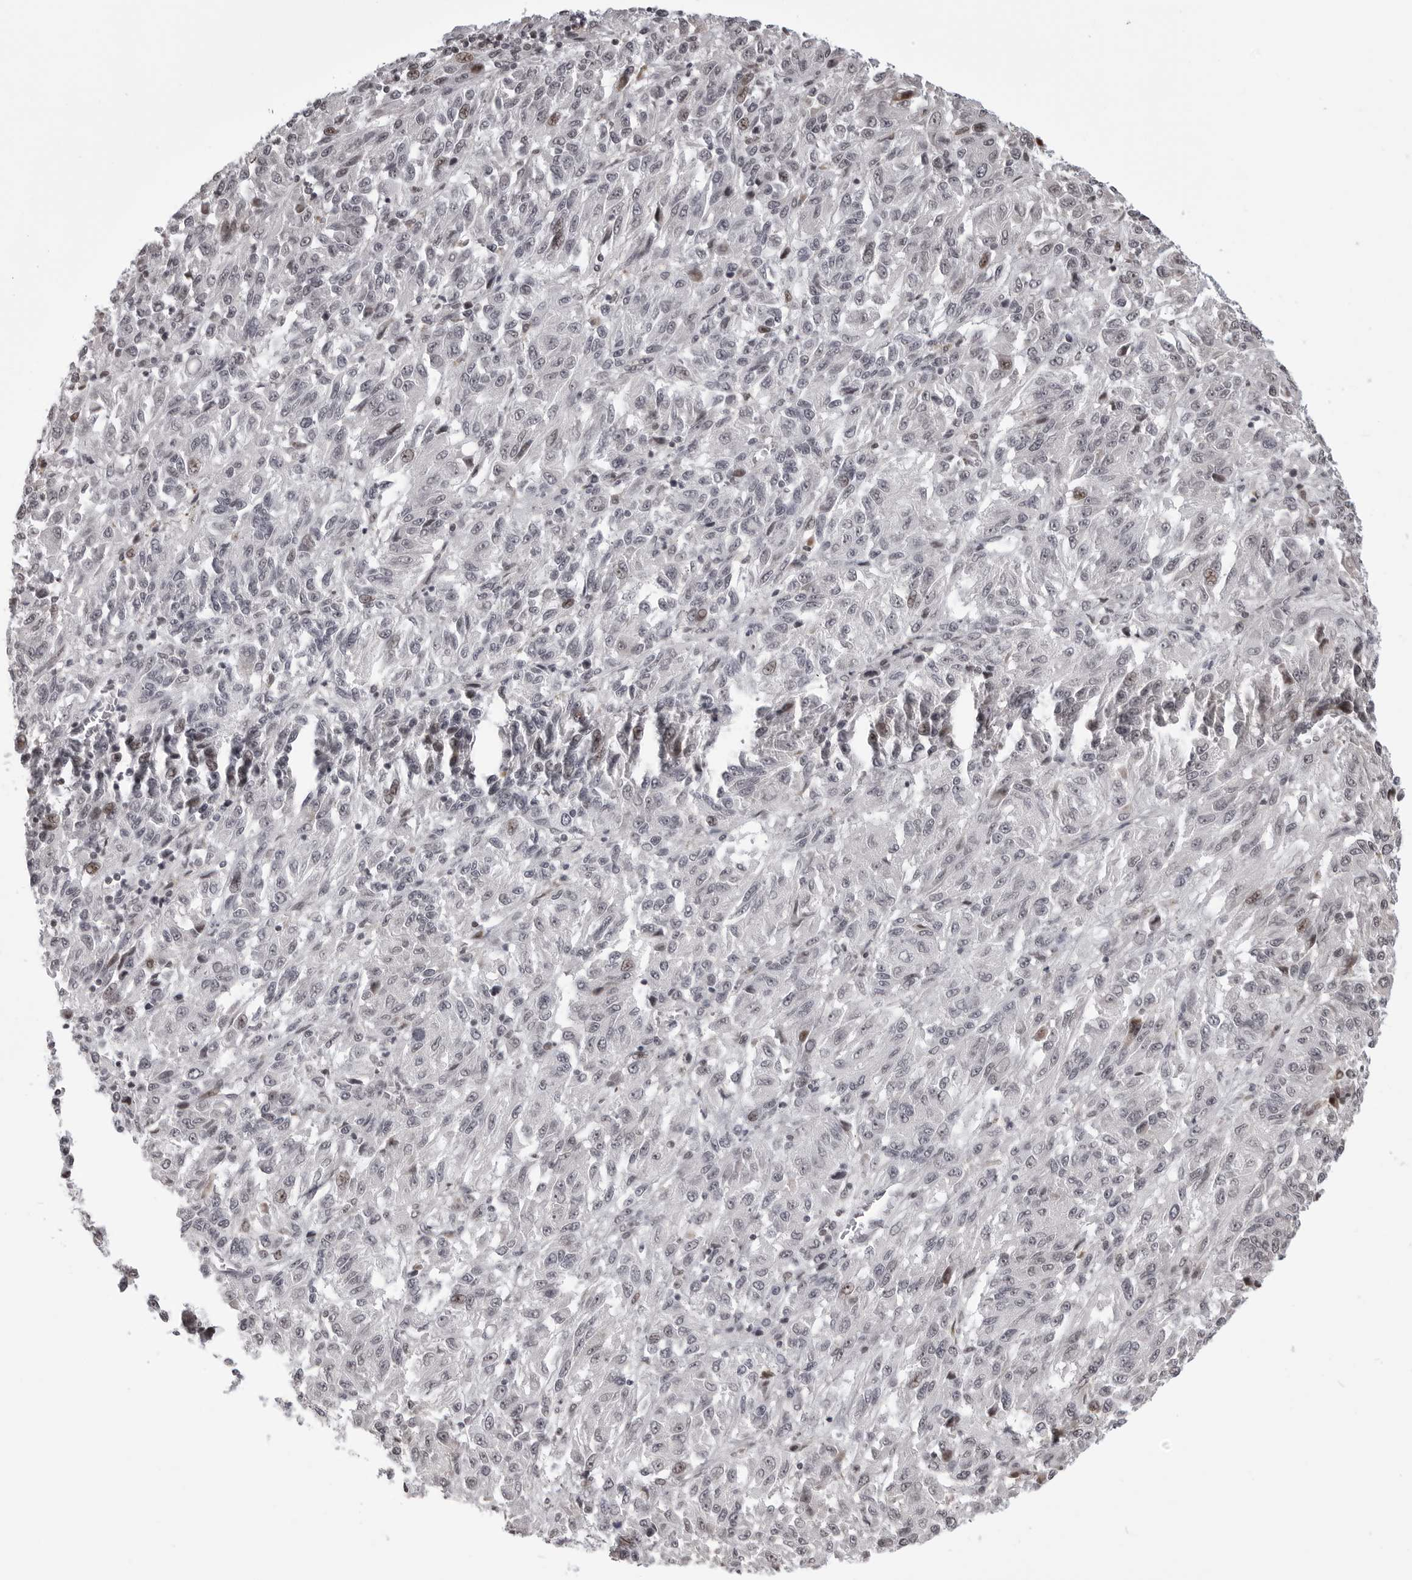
{"staining": {"intensity": "negative", "quantity": "none", "location": "none"}, "tissue": "melanoma", "cell_type": "Tumor cells", "image_type": "cancer", "snomed": [{"axis": "morphology", "description": "Malignant melanoma, Metastatic site"}, {"axis": "topography", "description": "Lung"}], "caption": "DAB immunohistochemical staining of human melanoma shows no significant expression in tumor cells.", "gene": "PHF3", "patient": {"sex": "male", "age": 64}}